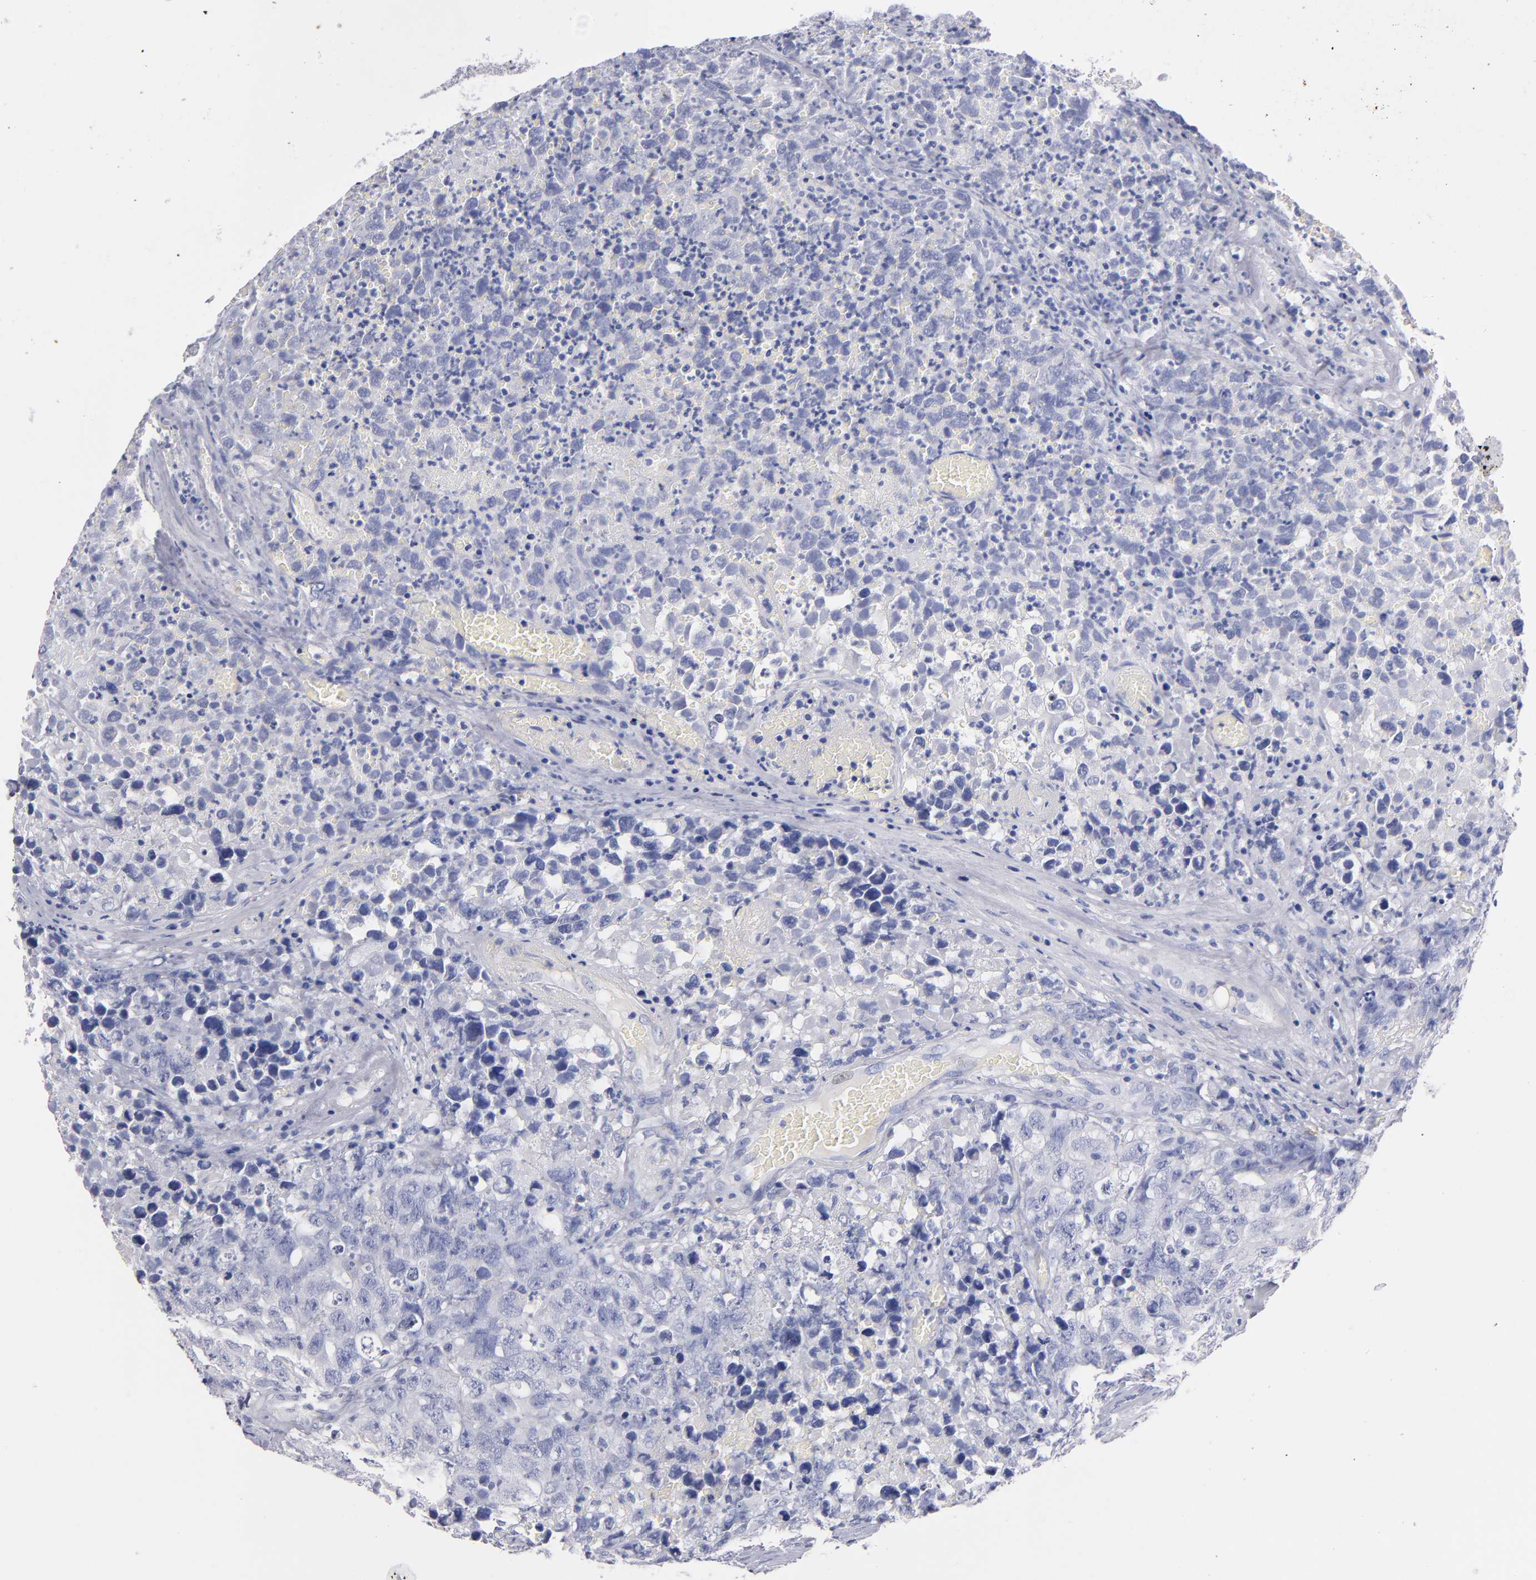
{"staining": {"intensity": "negative", "quantity": "none", "location": "none"}, "tissue": "testis cancer", "cell_type": "Tumor cells", "image_type": "cancer", "snomed": [{"axis": "morphology", "description": "Carcinoma, Embryonal, NOS"}, {"axis": "topography", "description": "Testis"}], "caption": "A micrograph of human testis cancer (embryonal carcinoma) is negative for staining in tumor cells. The staining was performed using DAB (3,3'-diaminobenzidine) to visualize the protein expression in brown, while the nuclei were stained in blue with hematoxylin (Magnification: 20x).", "gene": "KIT", "patient": {"sex": "male", "age": 31}}